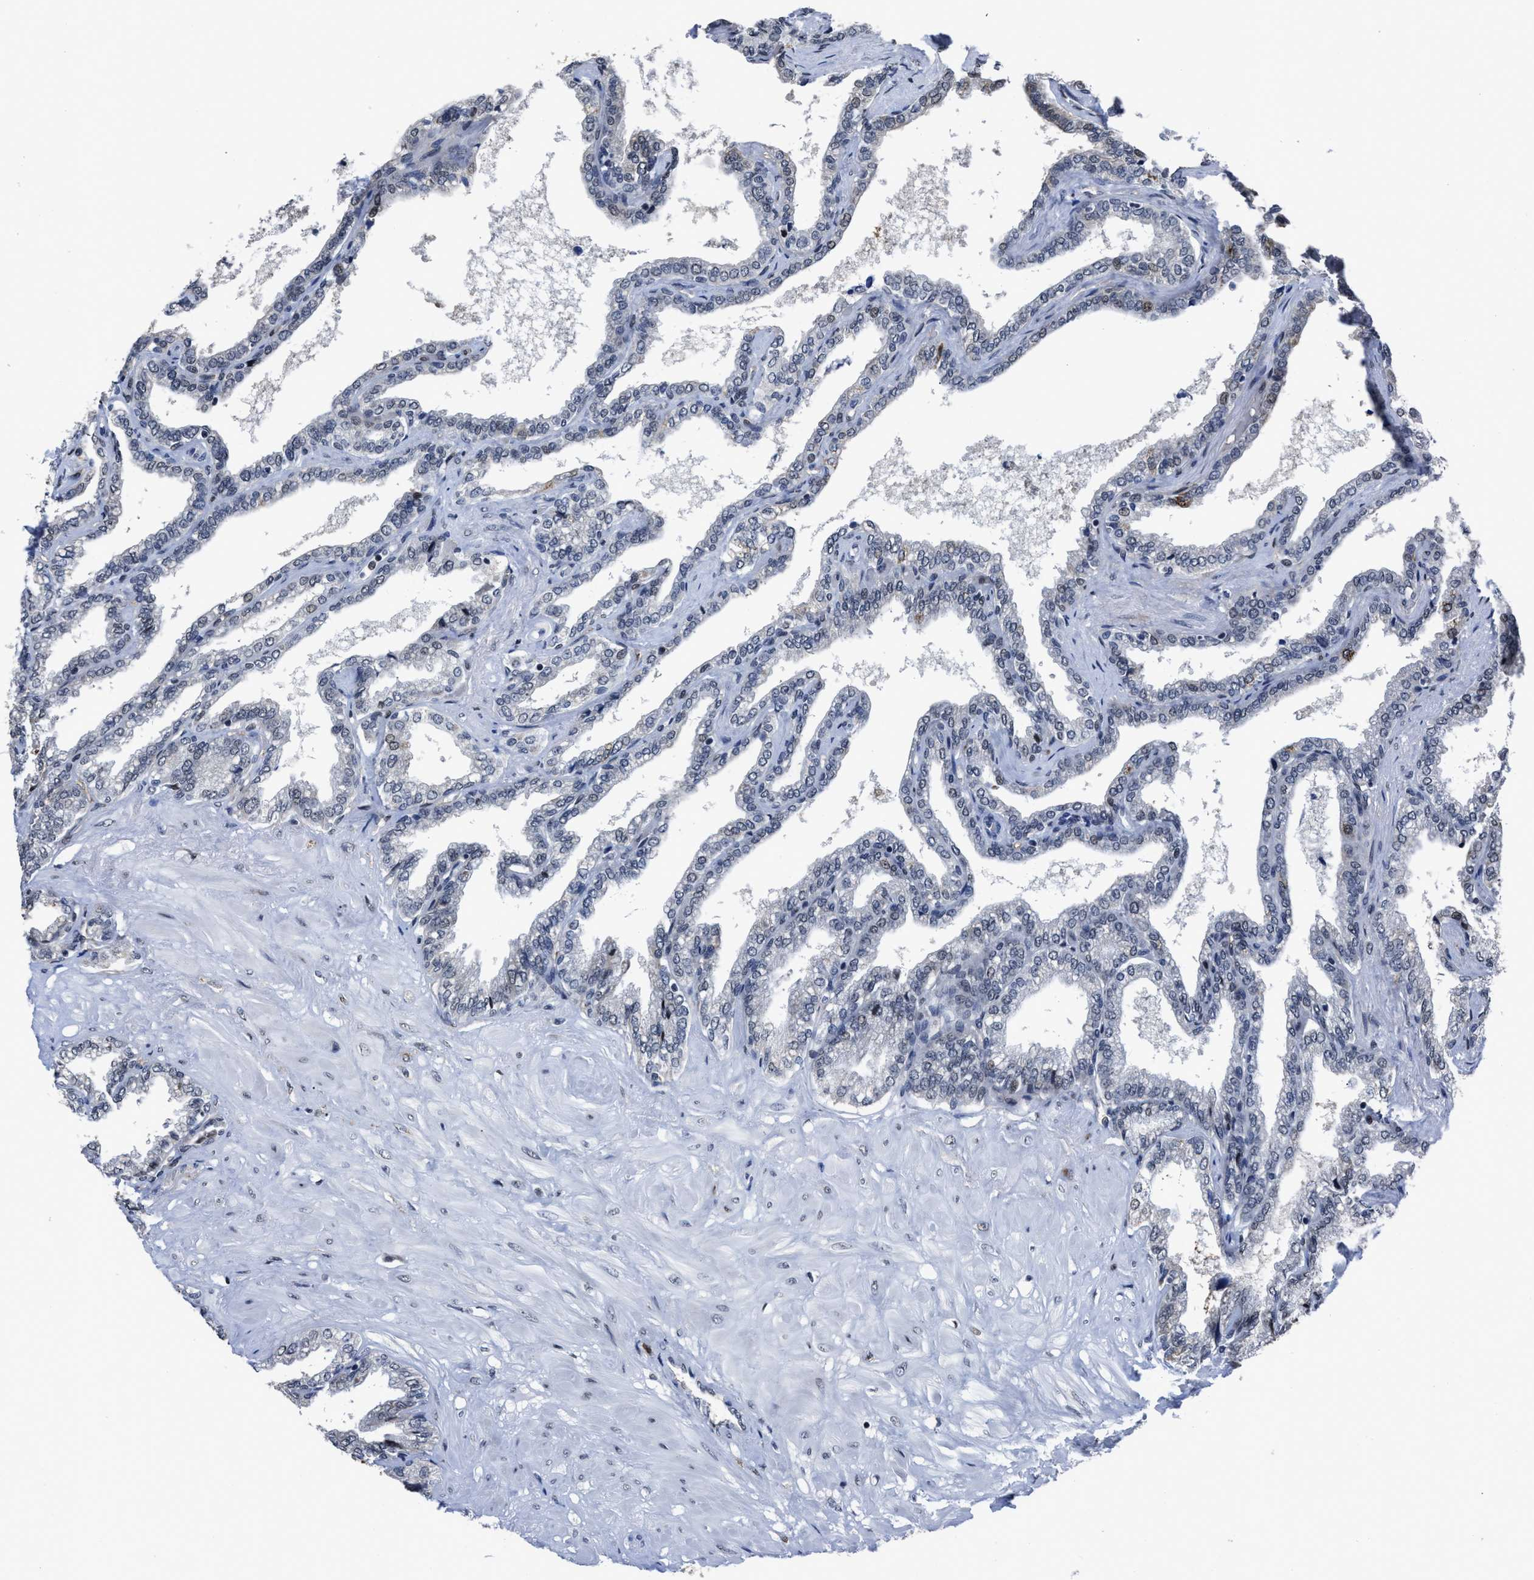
{"staining": {"intensity": "negative", "quantity": "none", "location": "none"}, "tissue": "seminal vesicle", "cell_type": "Glandular cells", "image_type": "normal", "snomed": [{"axis": "morphology", "description": "Normal tissue, NOS"}, {"axis": "topography", "description": "Seminal veicle"}], "caption": "IHC micrograph of benign human seminal vesicle stained for a protein (brown), which displays no positivity in glandular cells.", "gene": "MARCKSL1", "patient": {"sex": "male", "age": 46}}